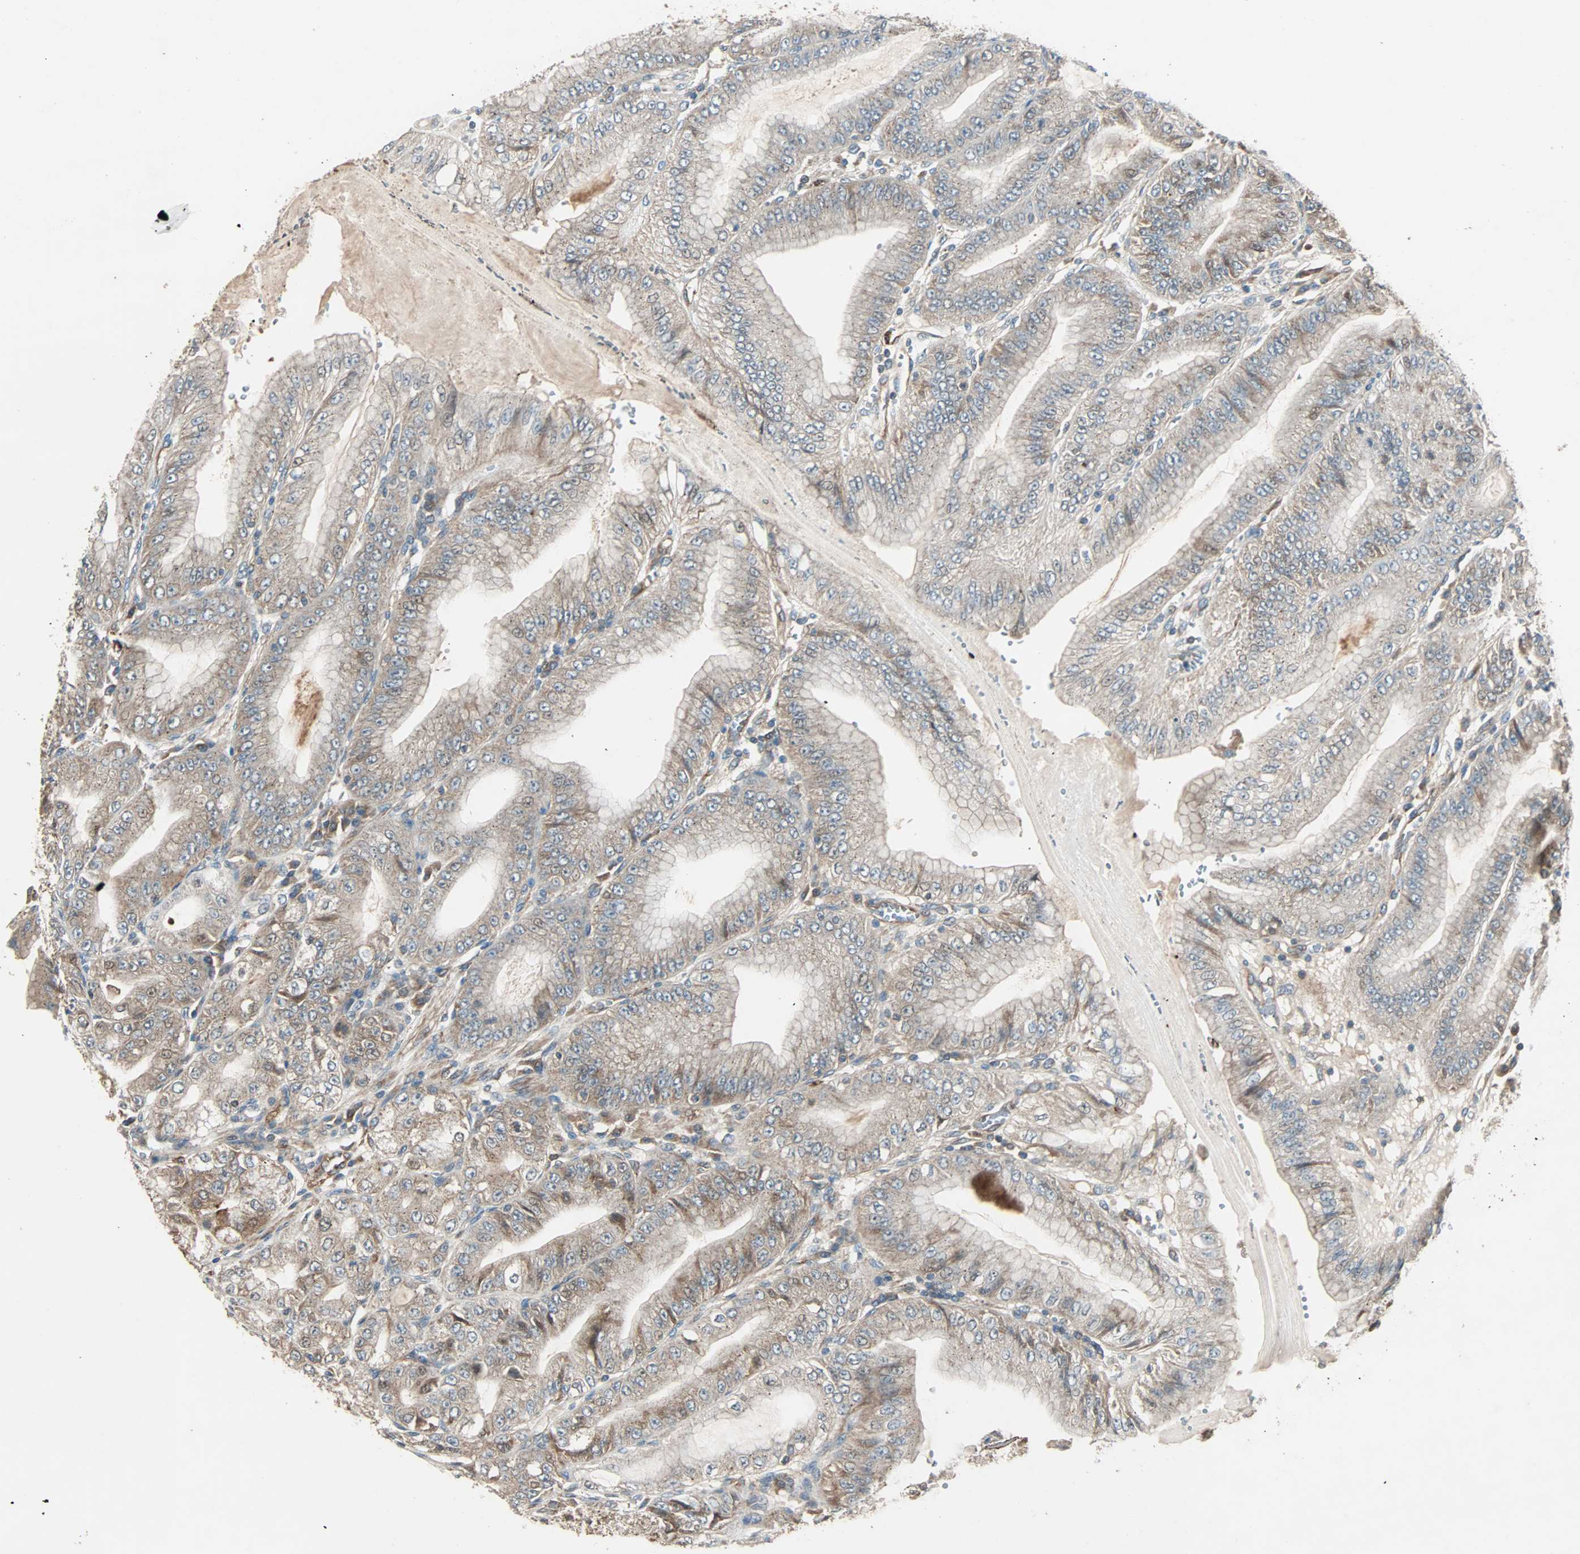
{"staining": {"intensity": "moderate", "quantity": ">75%", "location": "cytoplasmic/membranous"}, "tissue": "stomach", "cell_type": "Glandular cells", "image_type": "normal", "snomed": [{"axis": "morphology", "description": "Normal tissue, NOS"}, {"axis": "topography", "description": "Stomach, lower"}], "caption": "Protein staining shows moderate cytoplasmic/membranous expression in about >75% of glandular cells in unremarkable stomach.", "gene": "GCK", "patient": {"sex": "male", "age": 71}}